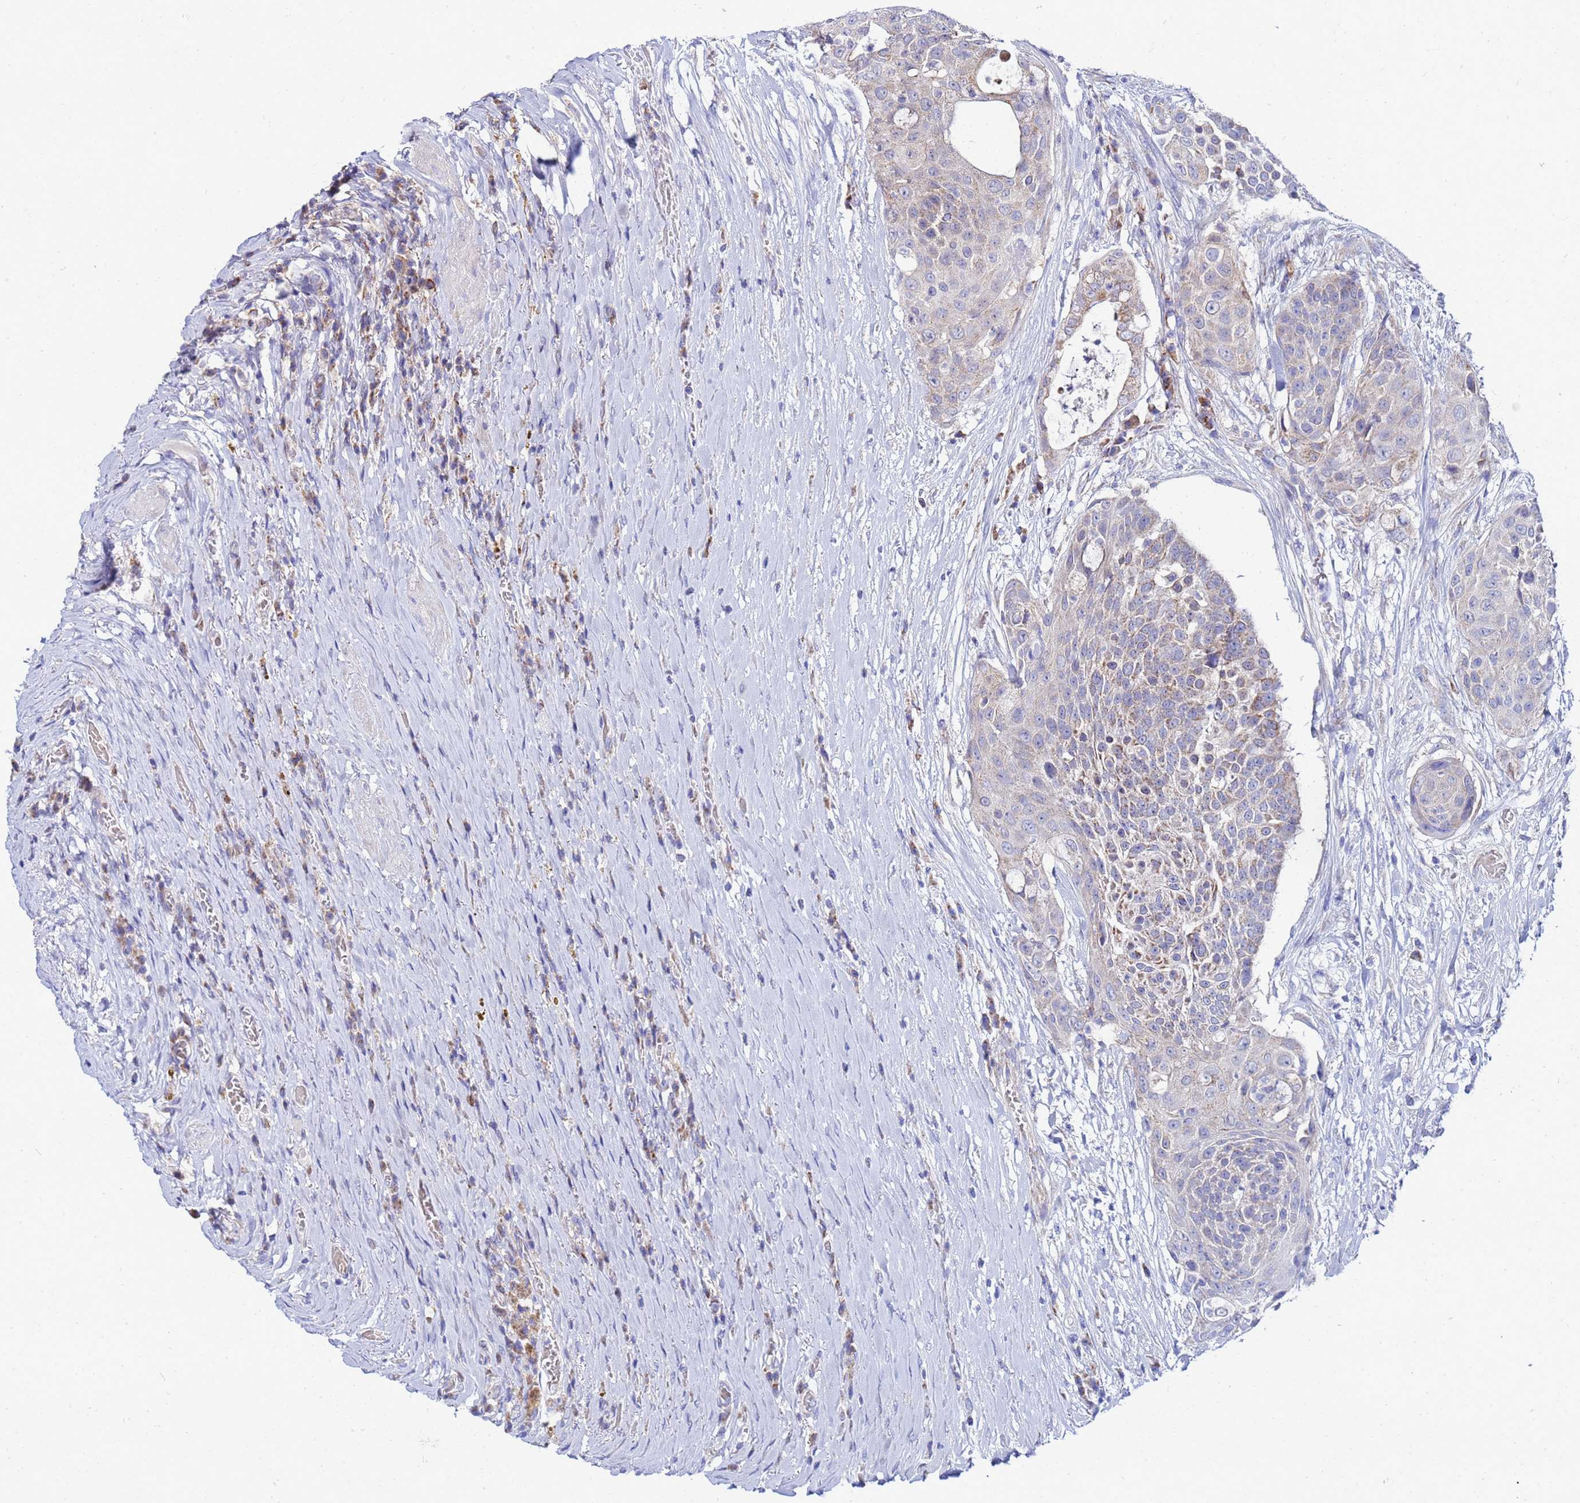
{"staining": {"intensity": "negative", "quantity": "none", "location": "none"}, "tissue": "urothelial cancer", "cell_type": "Tumor cells", "image_type": "cancer", "snomed": [{"axis": "morphology", "description": "Urothelial carcinoma, High grade"}, {"axis": "topography", "description": "Urinary bladder"}], "caption": "The histopathology image exhibits no significant staining in tumor cells of urothelial cancer.", "gene": "FAHD2A", "patient": {"sex": "female", "age": 63}}